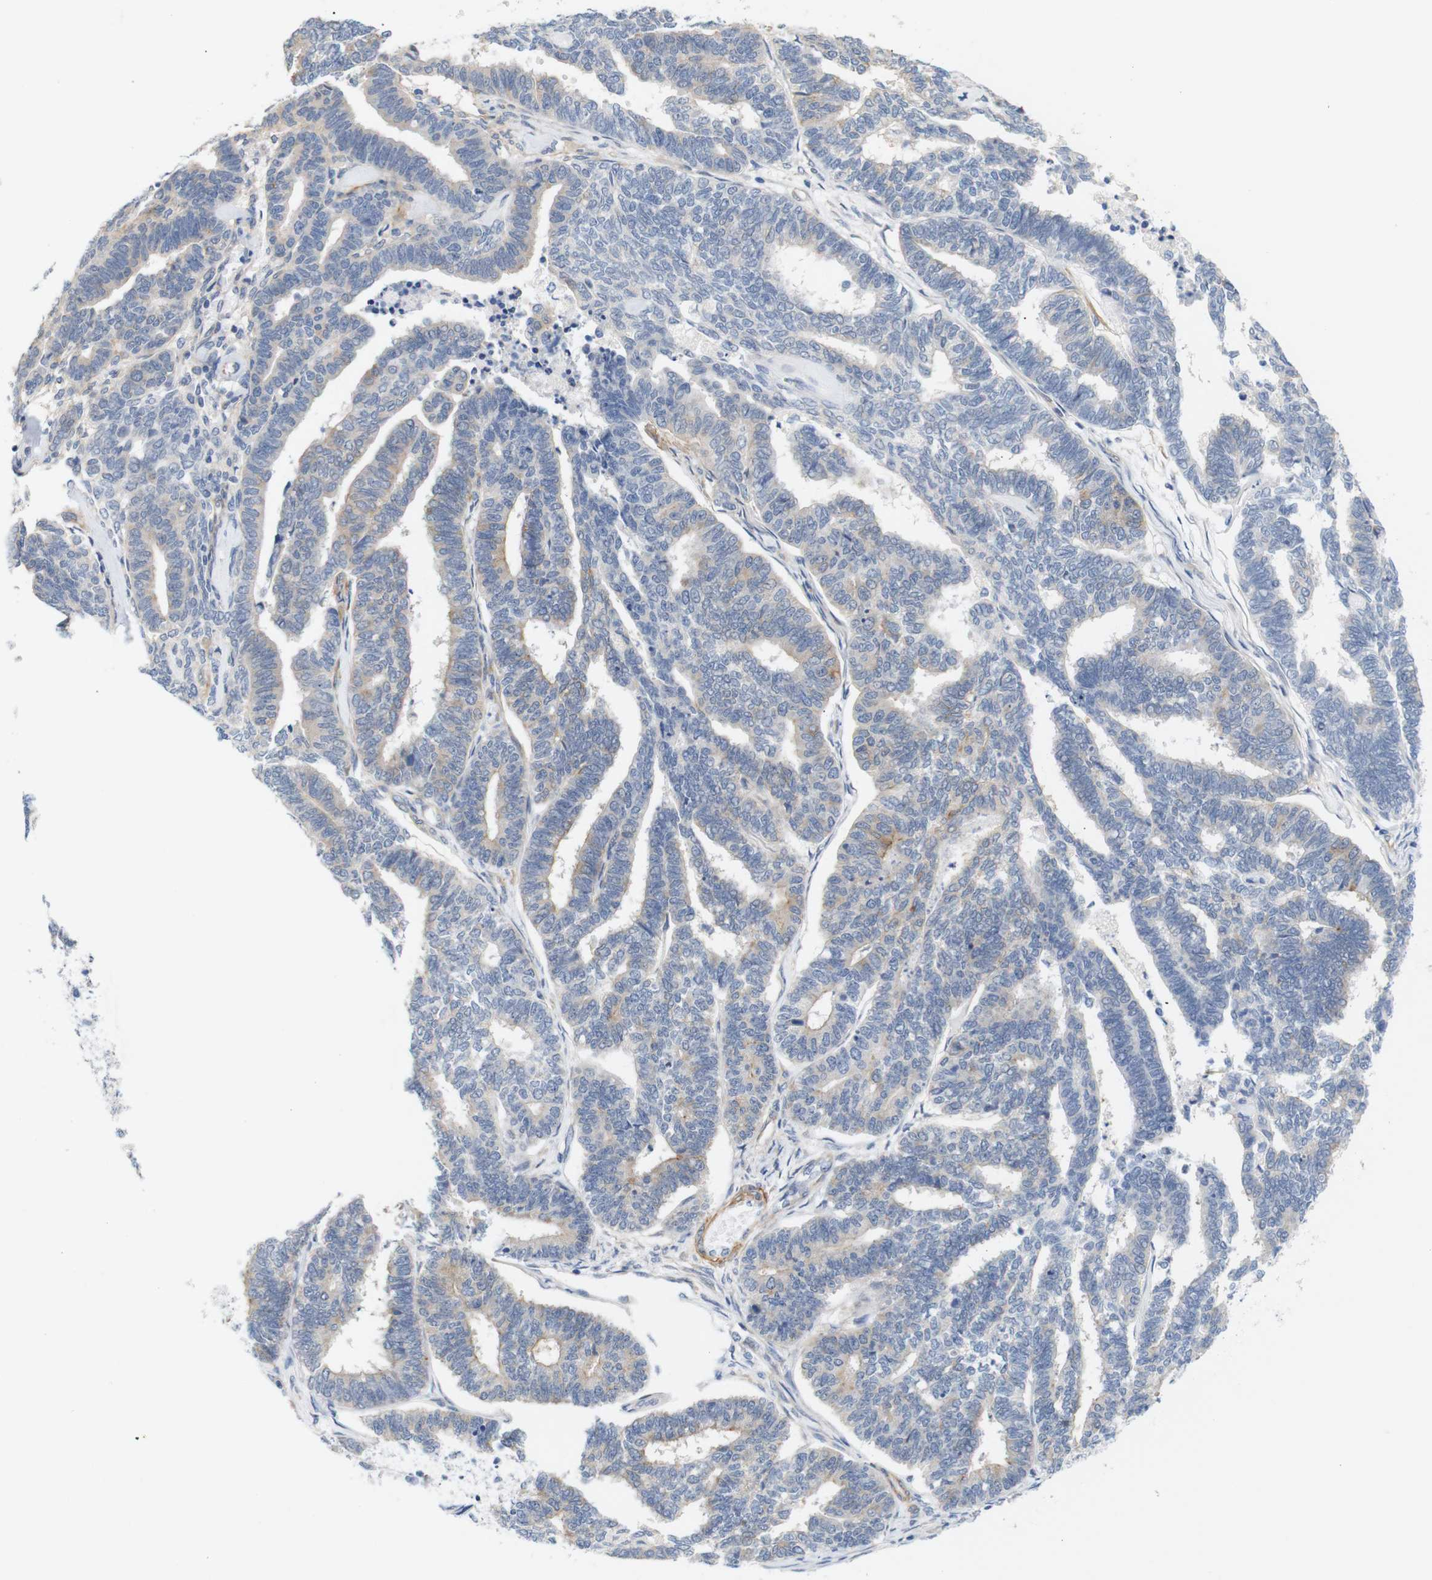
{"staining": {"intensity": "weak", "quantity": "<25%", "location": "cytoplasmic/membranous"}, "tissue": "endometrial cancer", "cell_type": "Tumor cells", "image_type": "cancer", "snomed": [{"axis": "morphology", "description": "Adenocarcinoma, NOS"}, {"axis": "topography", "description": "Endometrium"}], "caption": "A photomicrograph of human adenocarcinoma (endometrial) is negative for staining in tumor cells.", "gene": "STMN3", "patient": {"sex": "female", "age": 70}}